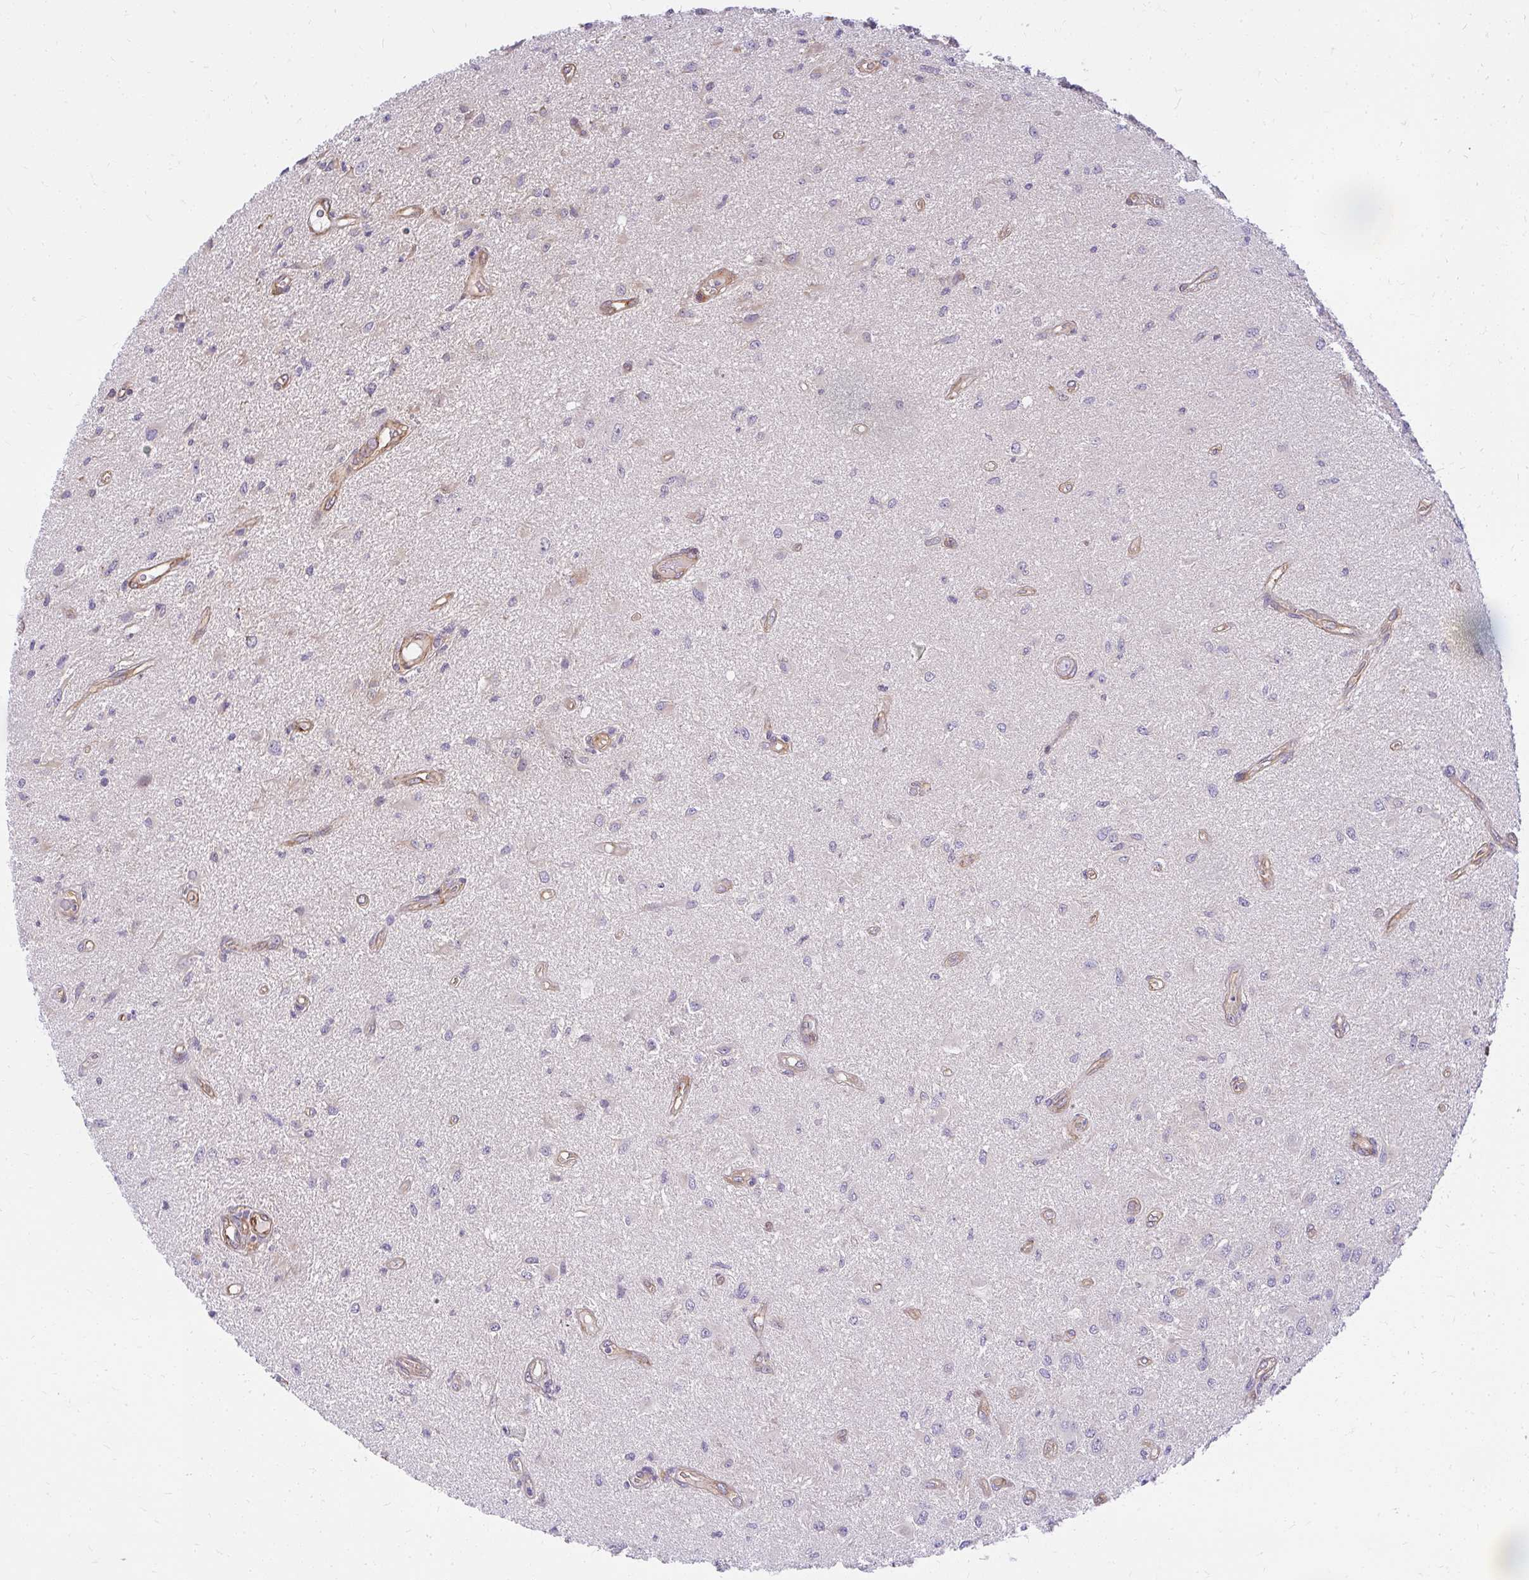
{"staining": {"intensity": "weak", "quantity": "<25%", "location": "cytoplasmic/membranous"}, "tissue": "glioma", "cell_type": "Tumor cells", "image_type": "cancer", "snomed": [{"axis": "morphology", "description": "Glioma, malignant, High grade"}, {"axis": "topography", "description": "Brain"}], "caption": "Malignant high-grade glioma stained for a protein using IHC demonstrates no expression tumor cells.", "gene": "RSKR", "patient": {"sex": "male", "age": 67}}